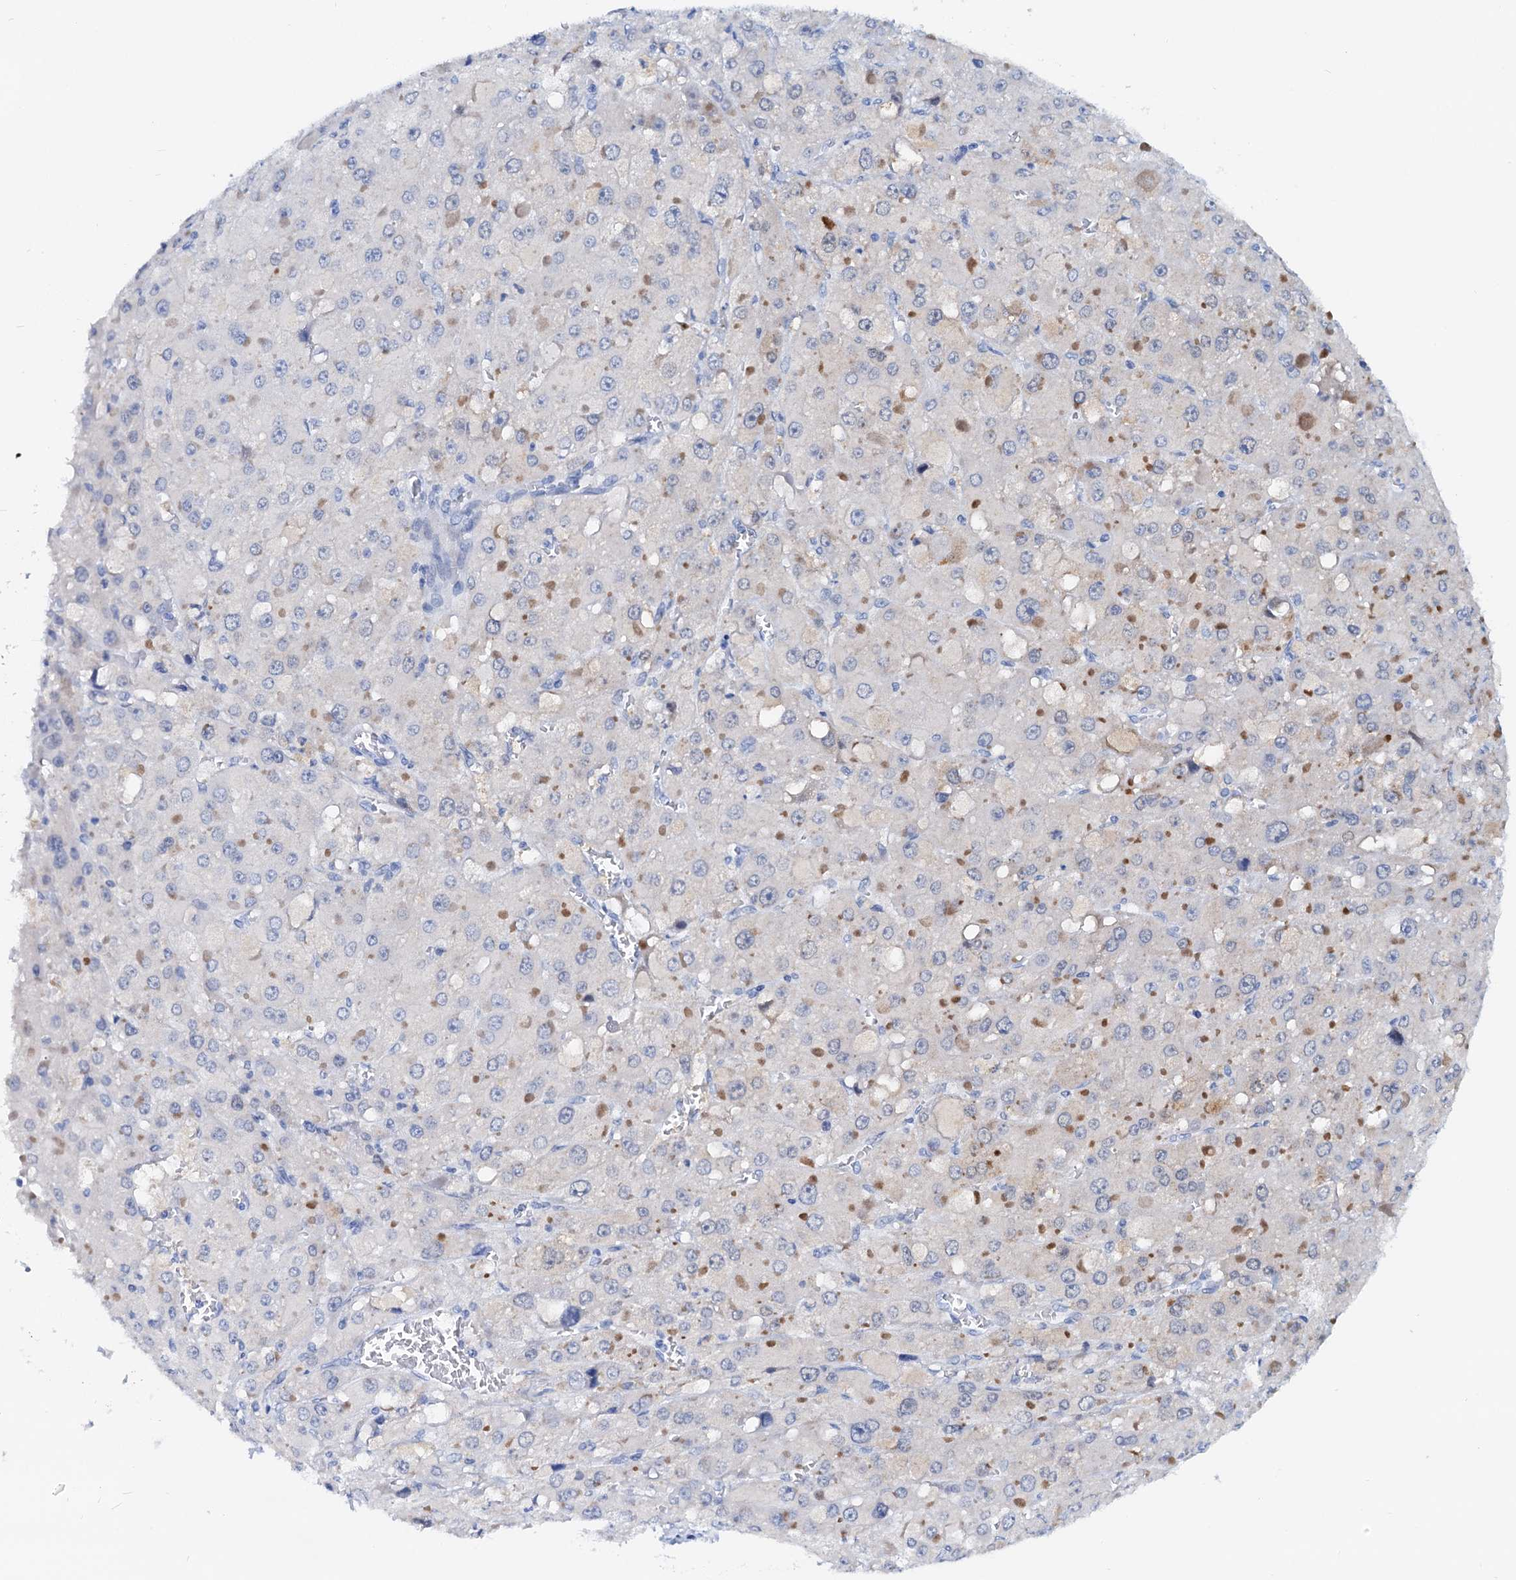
{"staining": {"intensity": "negative", "quantity": "none", "location": "none"}, "tissue": "liver cancer", "cell_type": "Tumor cells", "image_type": "cancer", "snomed": [{"axis": "morphology", "description": "Carcinoma, Hepatocellular, NOS"}, {"axis": "topography", "description": "Liver"}], "caption": "This photomicrograph is of liver cancer stained with immunohistochemistry to label a protein in brown with the nuclei are counter-stained blue. There is no expression in tumor cells. (Stains: DAB (3,3'-diaminobenzidine) immunohistochemistry with hematoxylin counter stain, Microscopy: brightfield microscopy at high magnification).", "gene": "PTGES3", "patient": {"sex": "female", "age": 73}}